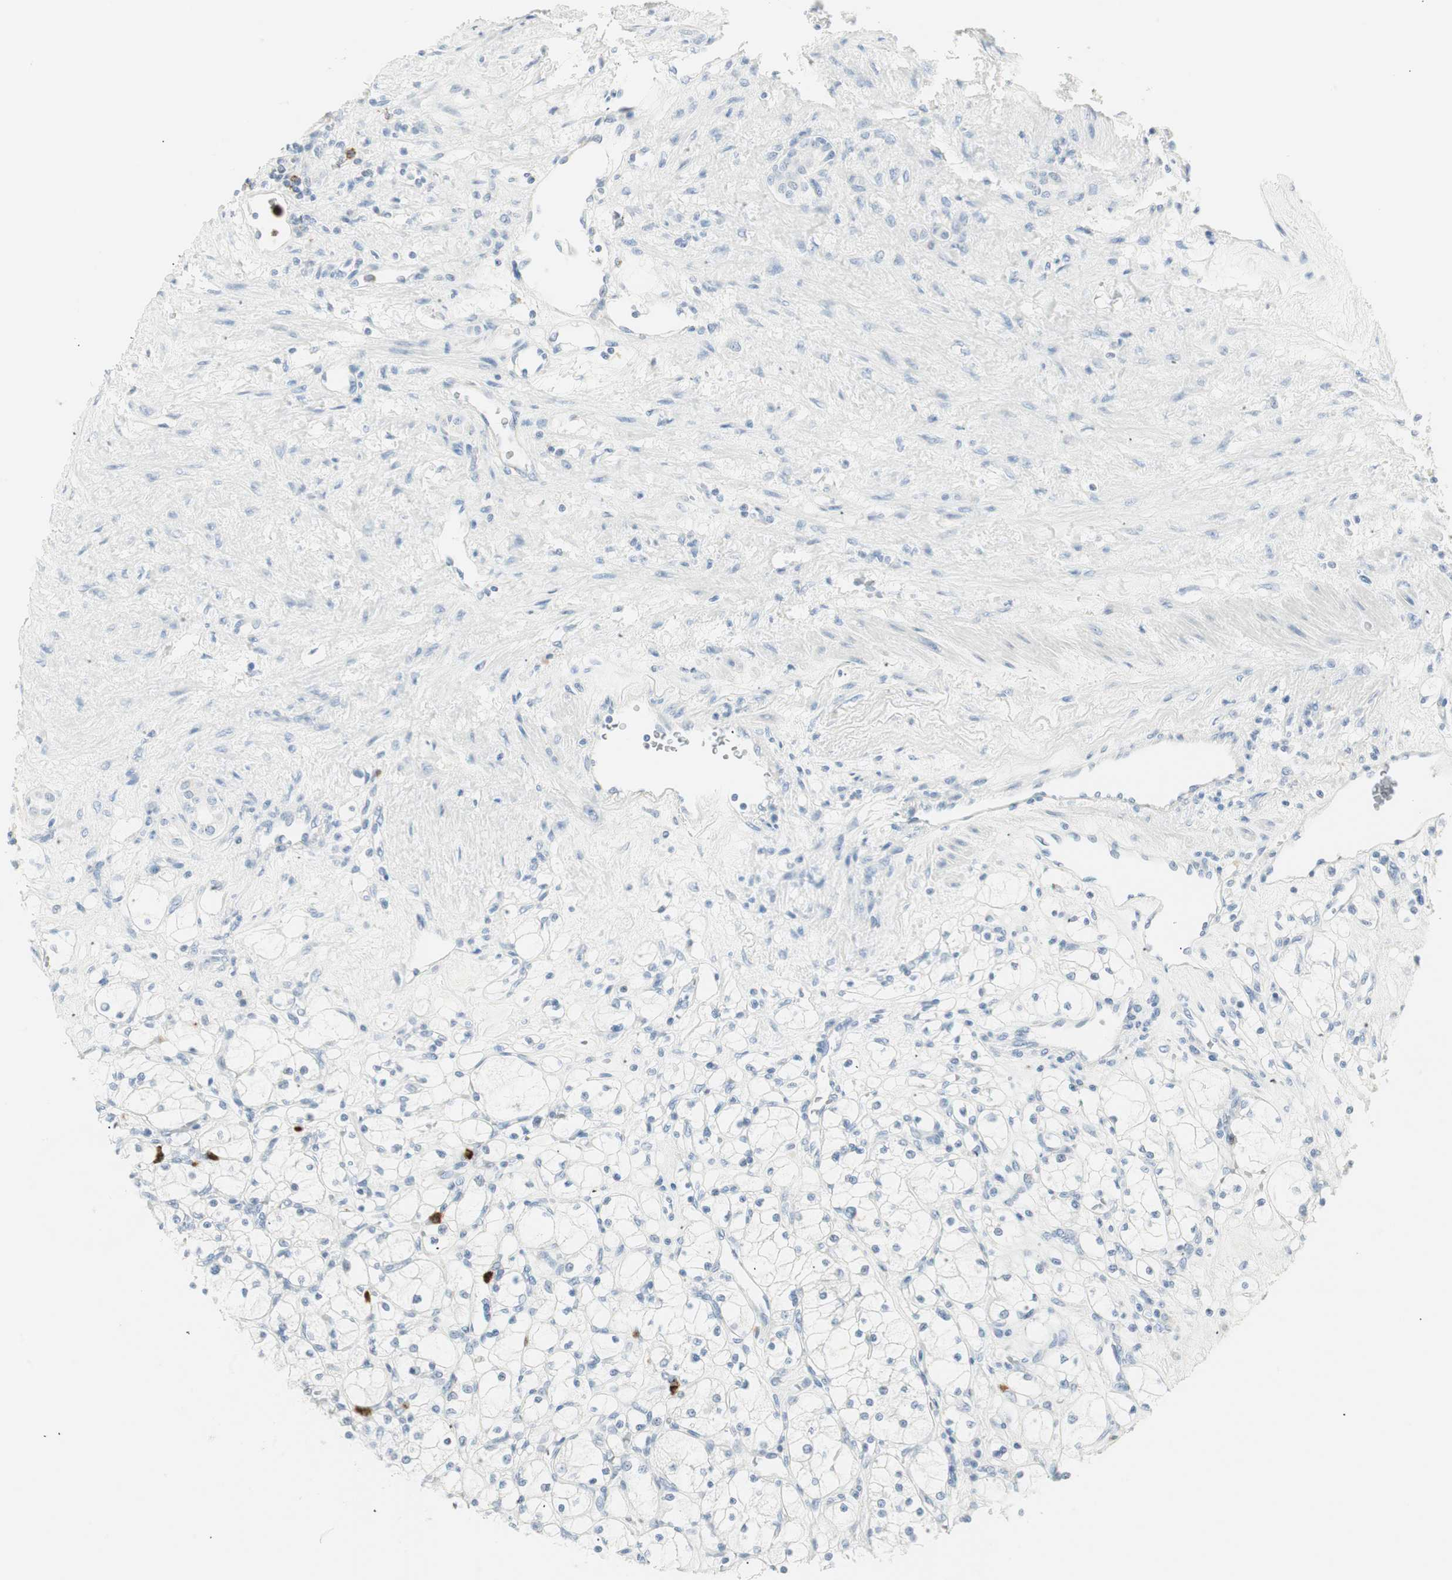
{"staining": {"intensity": "negative", "quantity": "none", "location": "none"}, "tissue": "renal cancer", "cell_type": "Tumor cells", "image_type": "cancer", "snomed": [{"axis": "morphology", "description": "Adenocarcinoma, NOS"}, {"axis": "topography", "description": "Kidney"}], "caption": "Tumor cells show no significant protein expression in renal cancer (adenocarcinoma).", "gene": "PRTN3", "patient": {"sex": "female", "age": 83}}